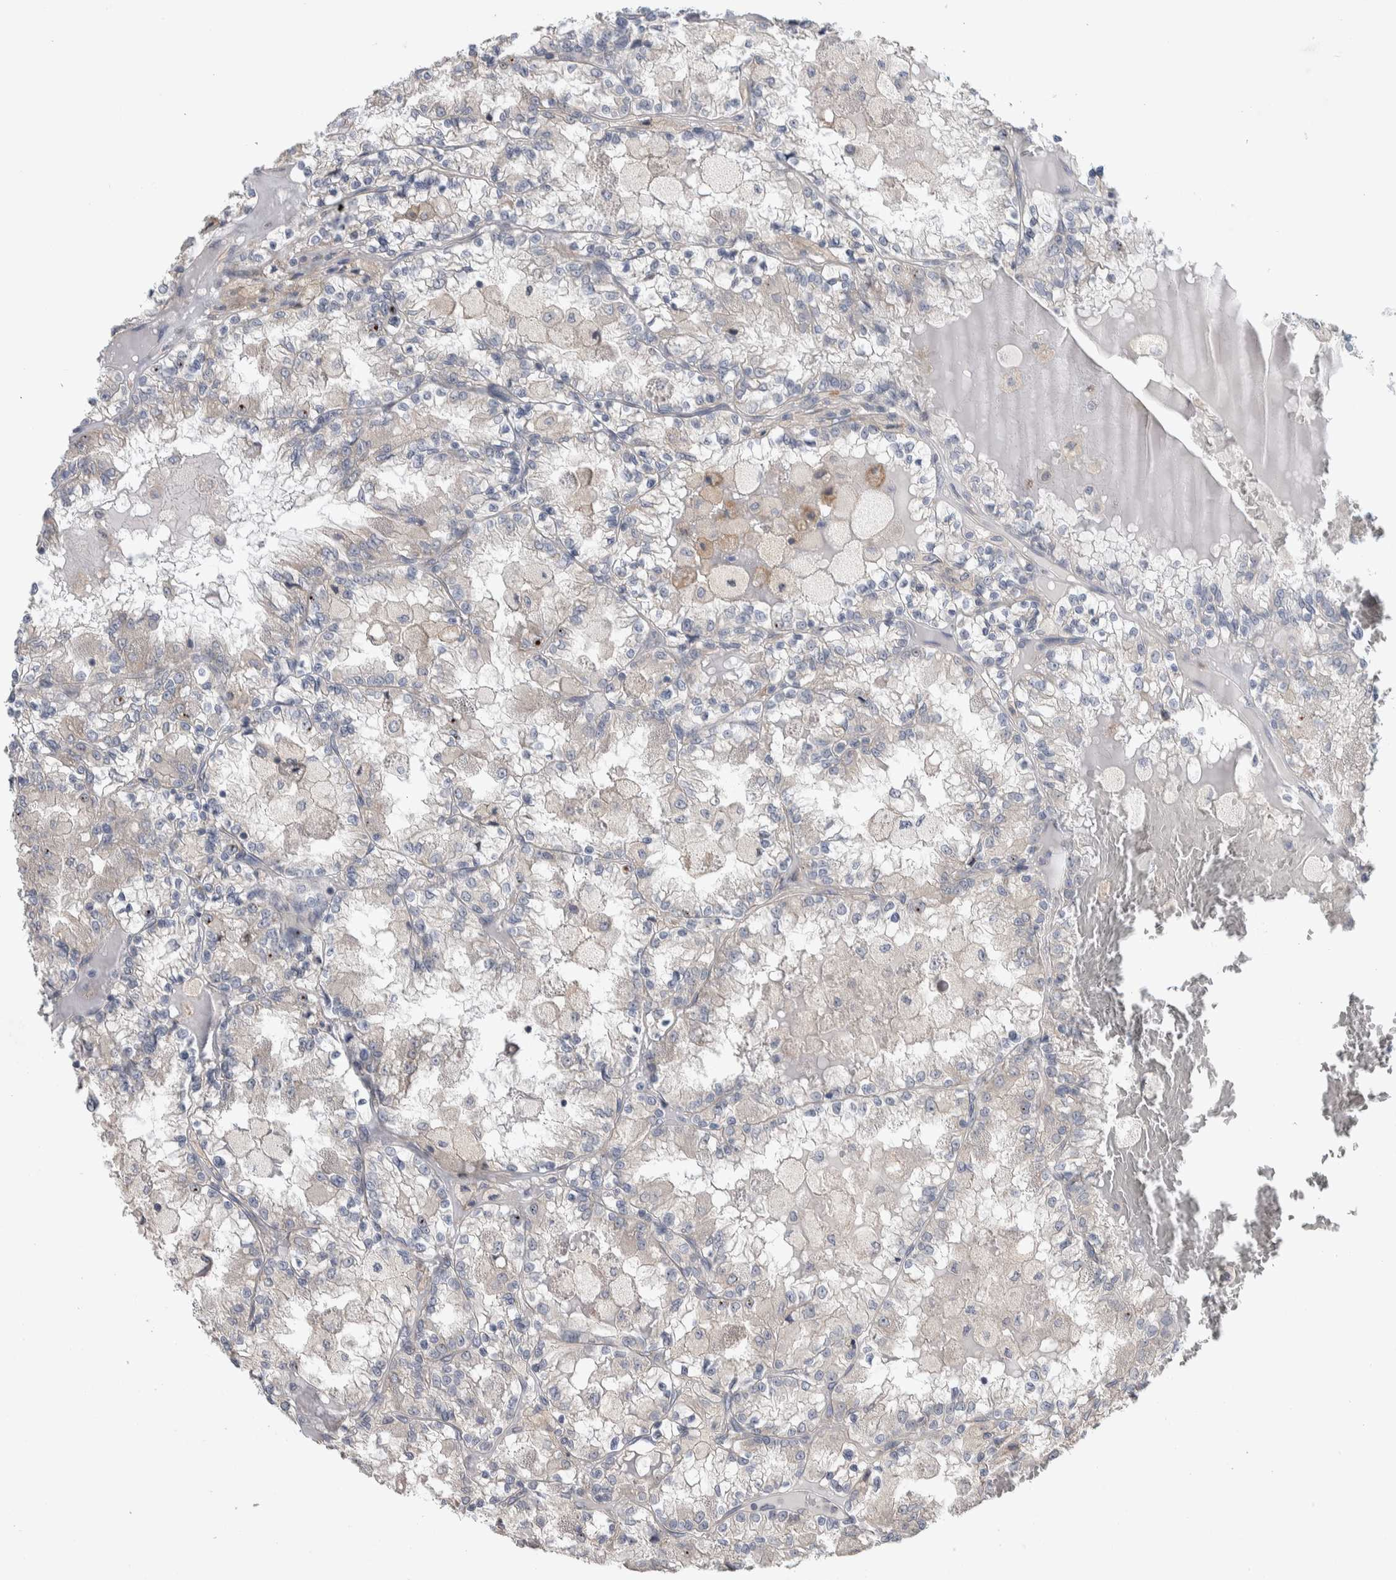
{"staining": {"intensity": "negative", "quantity": "none", "location": "none"}, "tissue": "renal cancer", "cell_type": "Tumor cells", "image_type": "cancer", "snomed": [{"axis": "morphology", "description": "Adenocarcinoma, NOS"}, {"axis": "topography", "description": "Kidney"}], "caption": "Immunohistochemistry (IHC) micrograph of neoplastic tissue: human renal cancer (adenocarcinoma) stained with DAB (3,3'-diaminobenzidine) exhibits no significant protein staining in tumor cells. Brightfield microscopy of IHC stained with DAB (brown) and hematoxylin (blue), captured at high magnification.", "gene": "IBTK", "patient": {"sex": "female", "age": 56}}